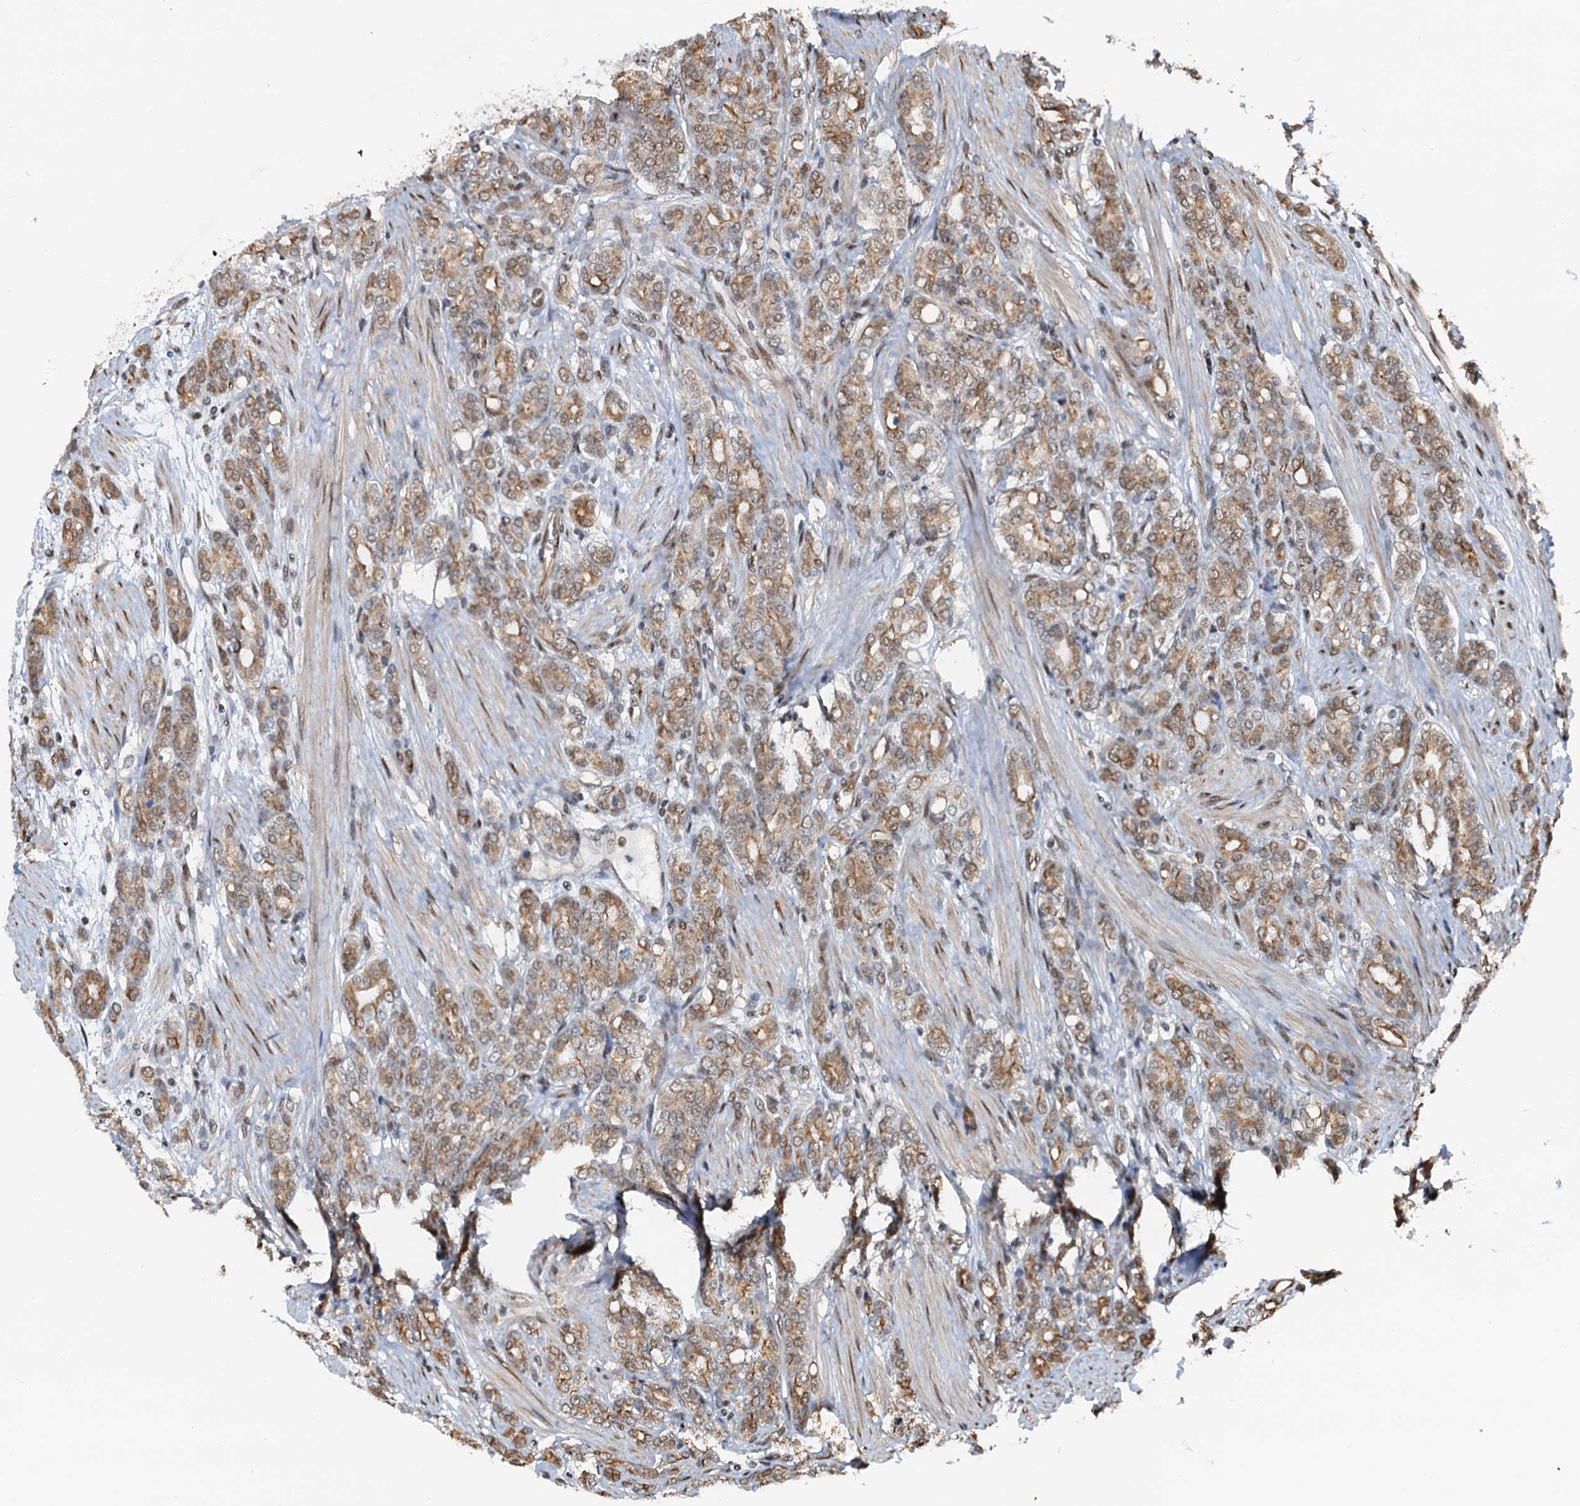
{"staining": {"intensity": "moderate", "quantity": "25%-75%", "location": "cytoplasmic/membranous"}, "tissue": "prostate cancer", "cell_type": "Tumor cells", "image_type": "cancer", "snomed": [{"axis": "morphology", "description": "Adenocarcinoma, High grade"}, {"axis": "topography", "description": "Prostate"}], "caption": "Human prostate cancer (adenocarcinoma (high-grade)) stained with a protein marker demonstrates moderate staining in tumor cells.", "gene": "CFDP1", "patient": {"sex": "male", "age": 62}}